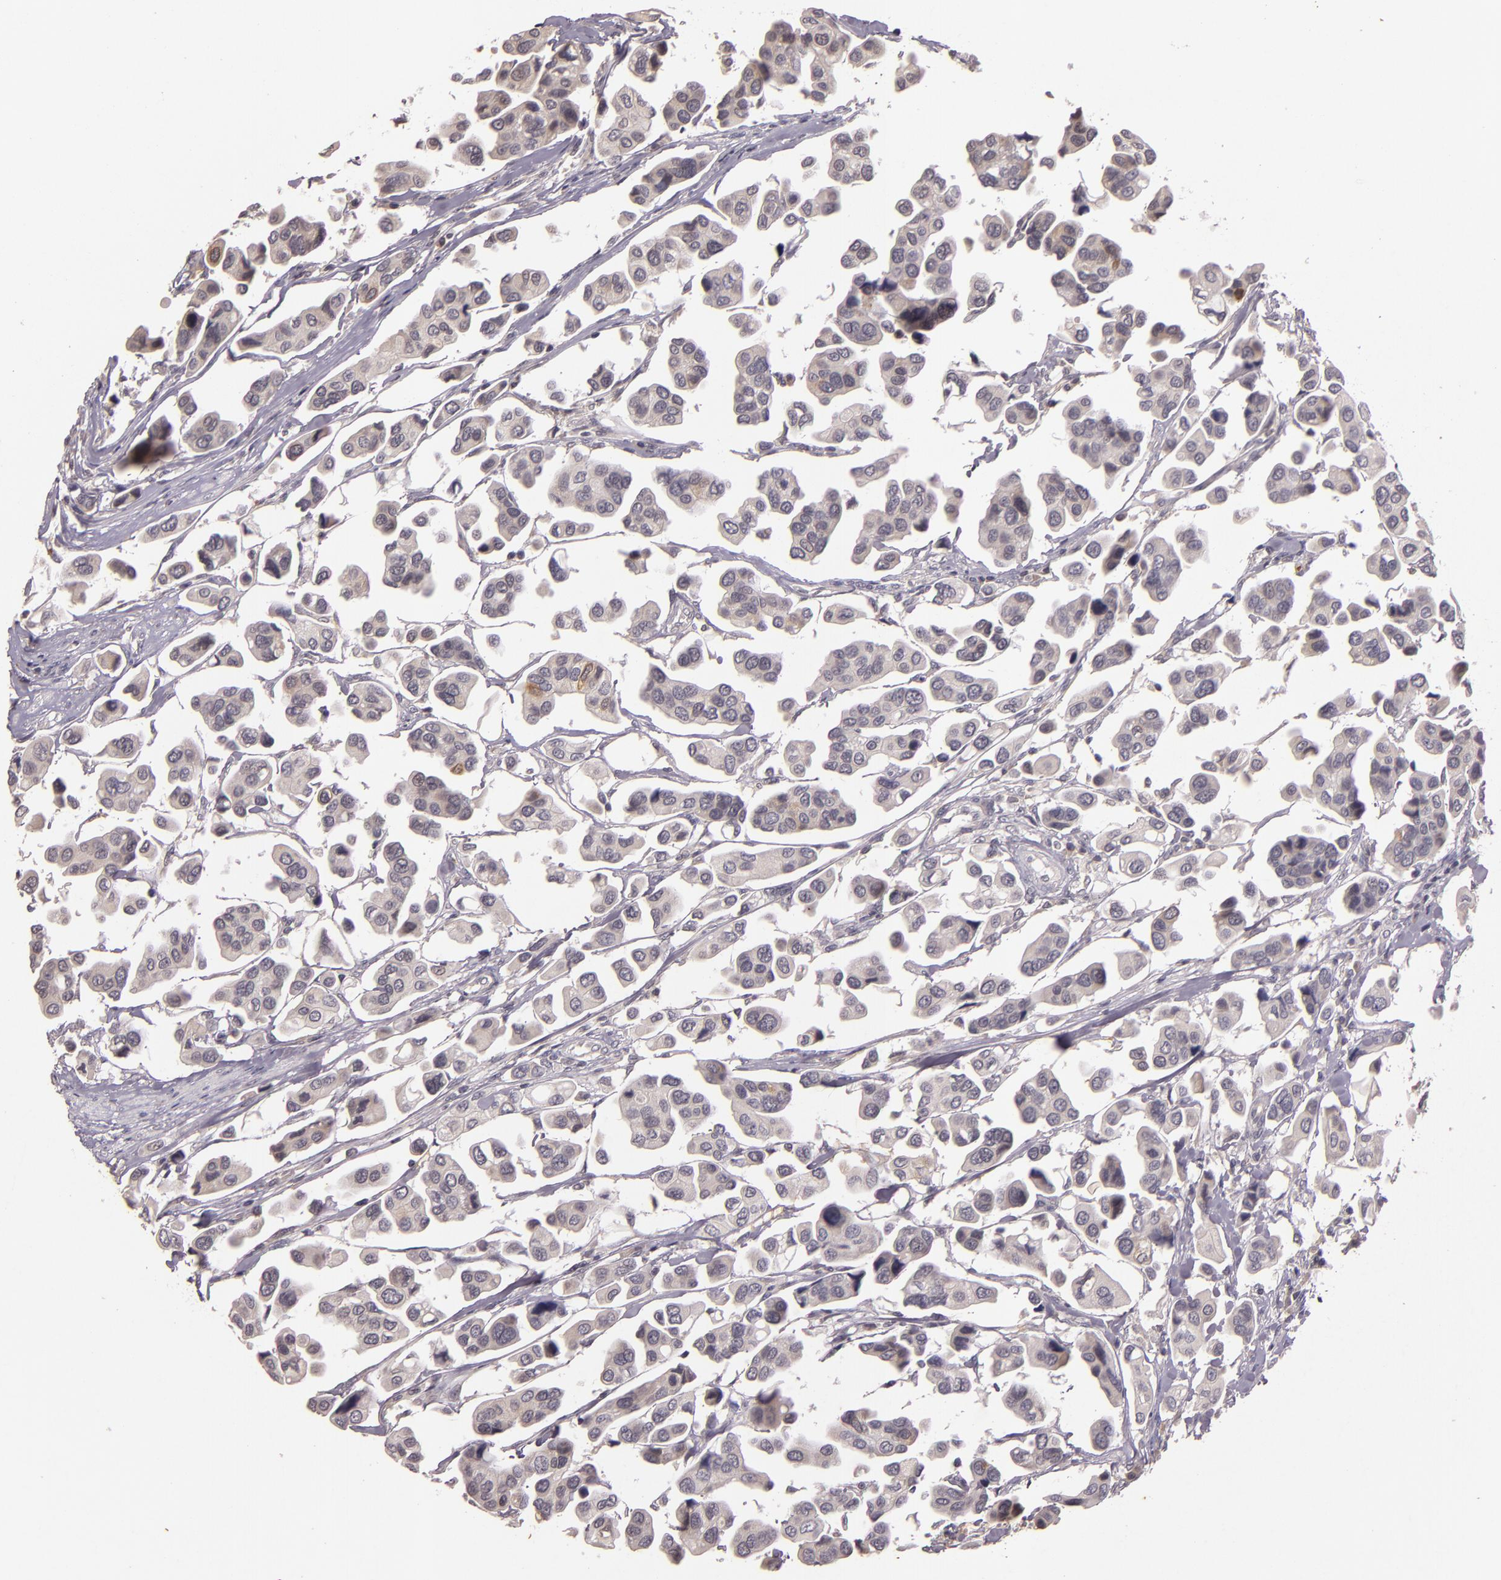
{"staining": {"intensity": "negative", "quantity": "none", "location": "none"}, "tissue": "urothelial cancer", "cell_type": "Tumor cells", "image_type": "cancer", "snomed": [{"axis": "morphology", "description": "Adenocarcinoma, NOS"}, {"axis": "topography", "description": "Urinary bladder"}], "caption": "Protein analysis of adenocarcinoma displays no significant staining in tumor cells.", "gene": "TFF1", "patient": {"sex": "male", "age": 61}}